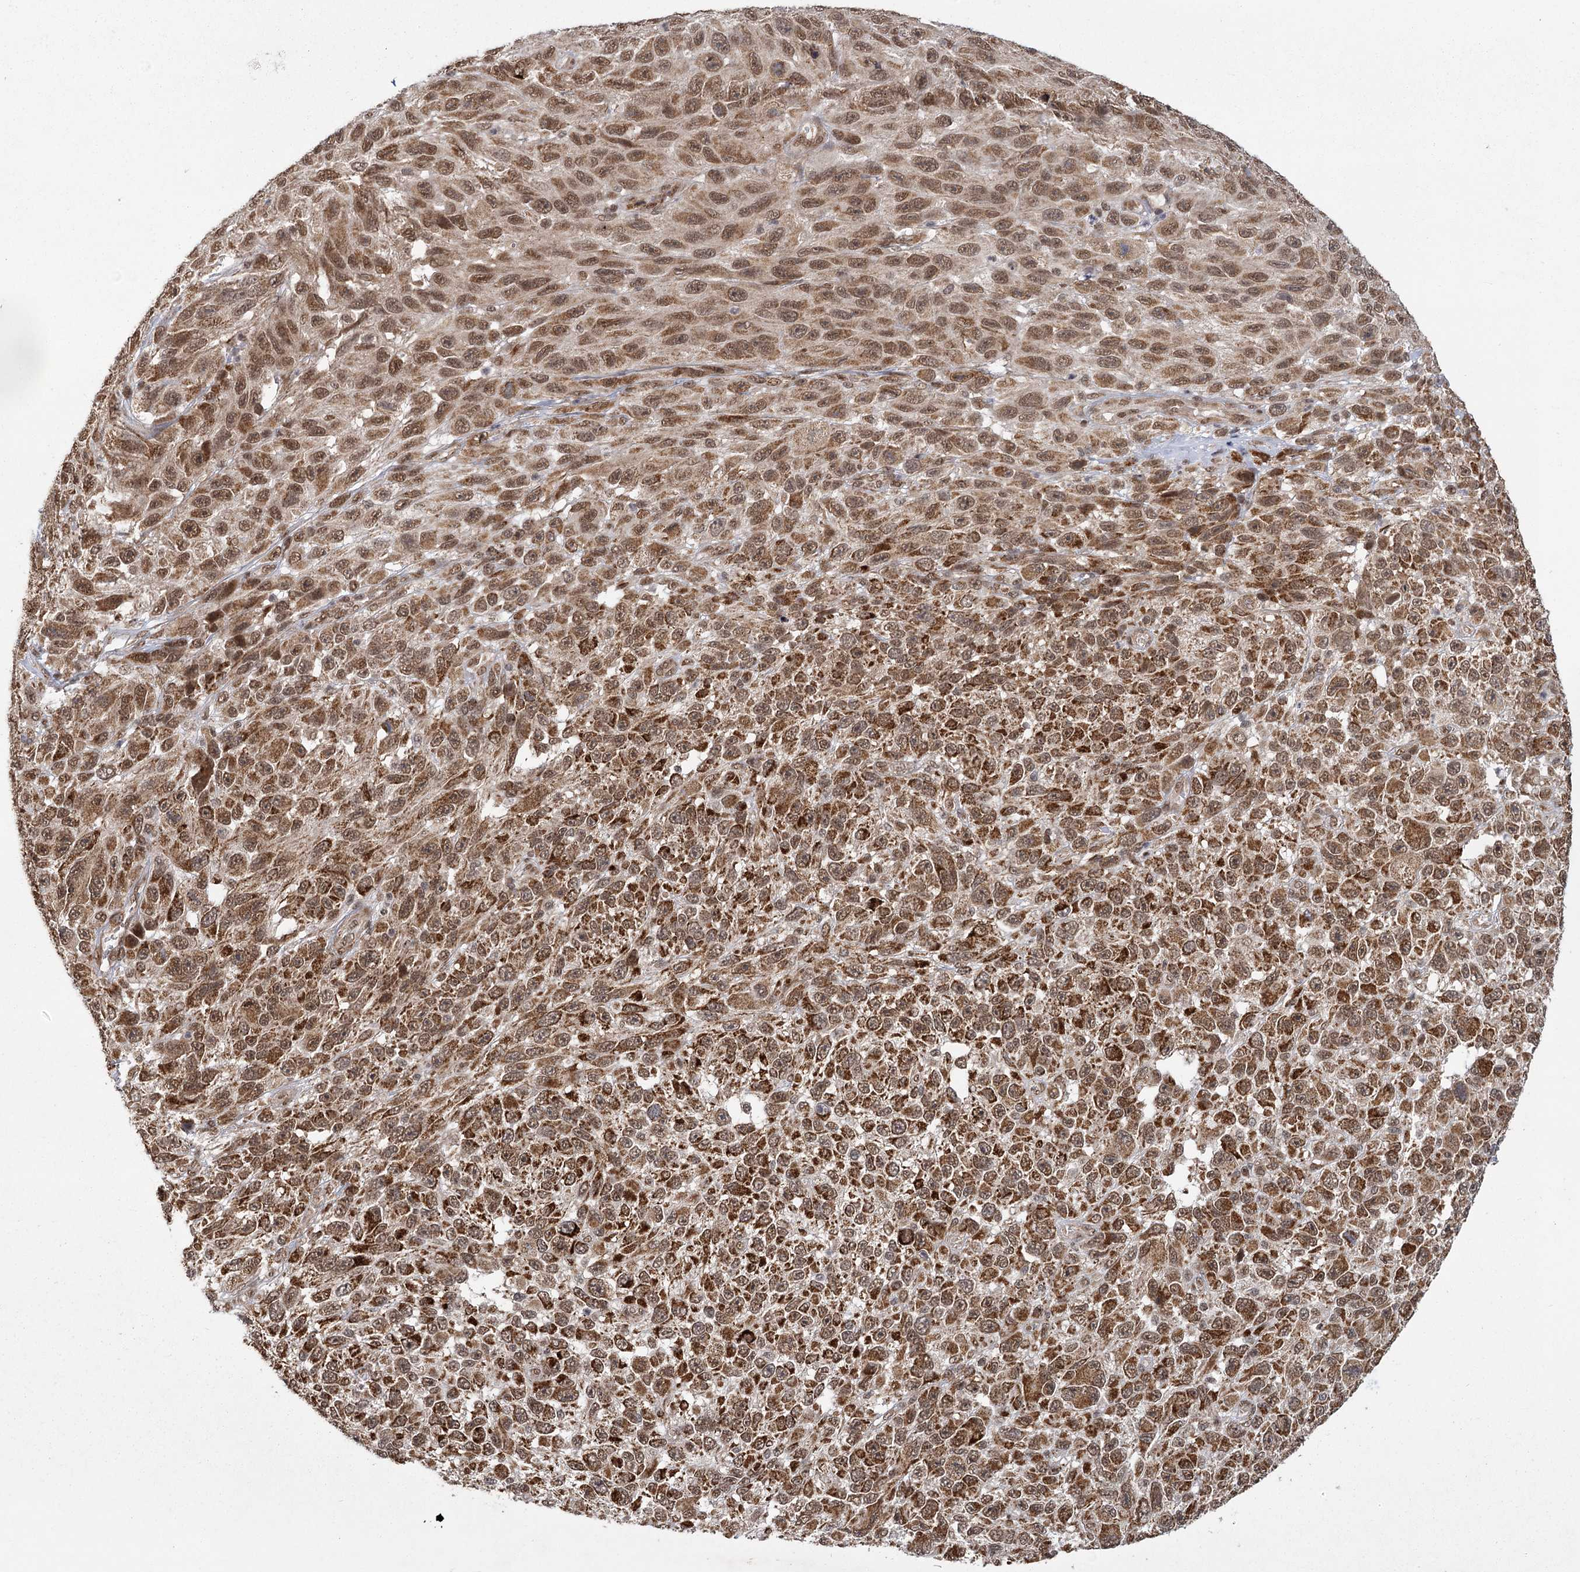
{"staining": {"intensity": "strong", "quantity": ">75%", "location": "cytoplasmic/membranous,nuclear"}, "tissue": "melanoma", "cell_type": "Tumor cells", "image_type": "cancer", "snomed": [{"axis": "morphology", "description": "Malignant melanoma, NOS"}, {"axis": "topography", "description": "Skin"}], "caption": "Melanoma tissue demonstrates strong cytoplasmic/membranous and nuclear staining in about >75% of tumor cells (DAB IHC, brown staining for protein, blue staining for nuclei).", "gene": "ZCCHC24", "patient": {"sex": "female", "age": 96}}